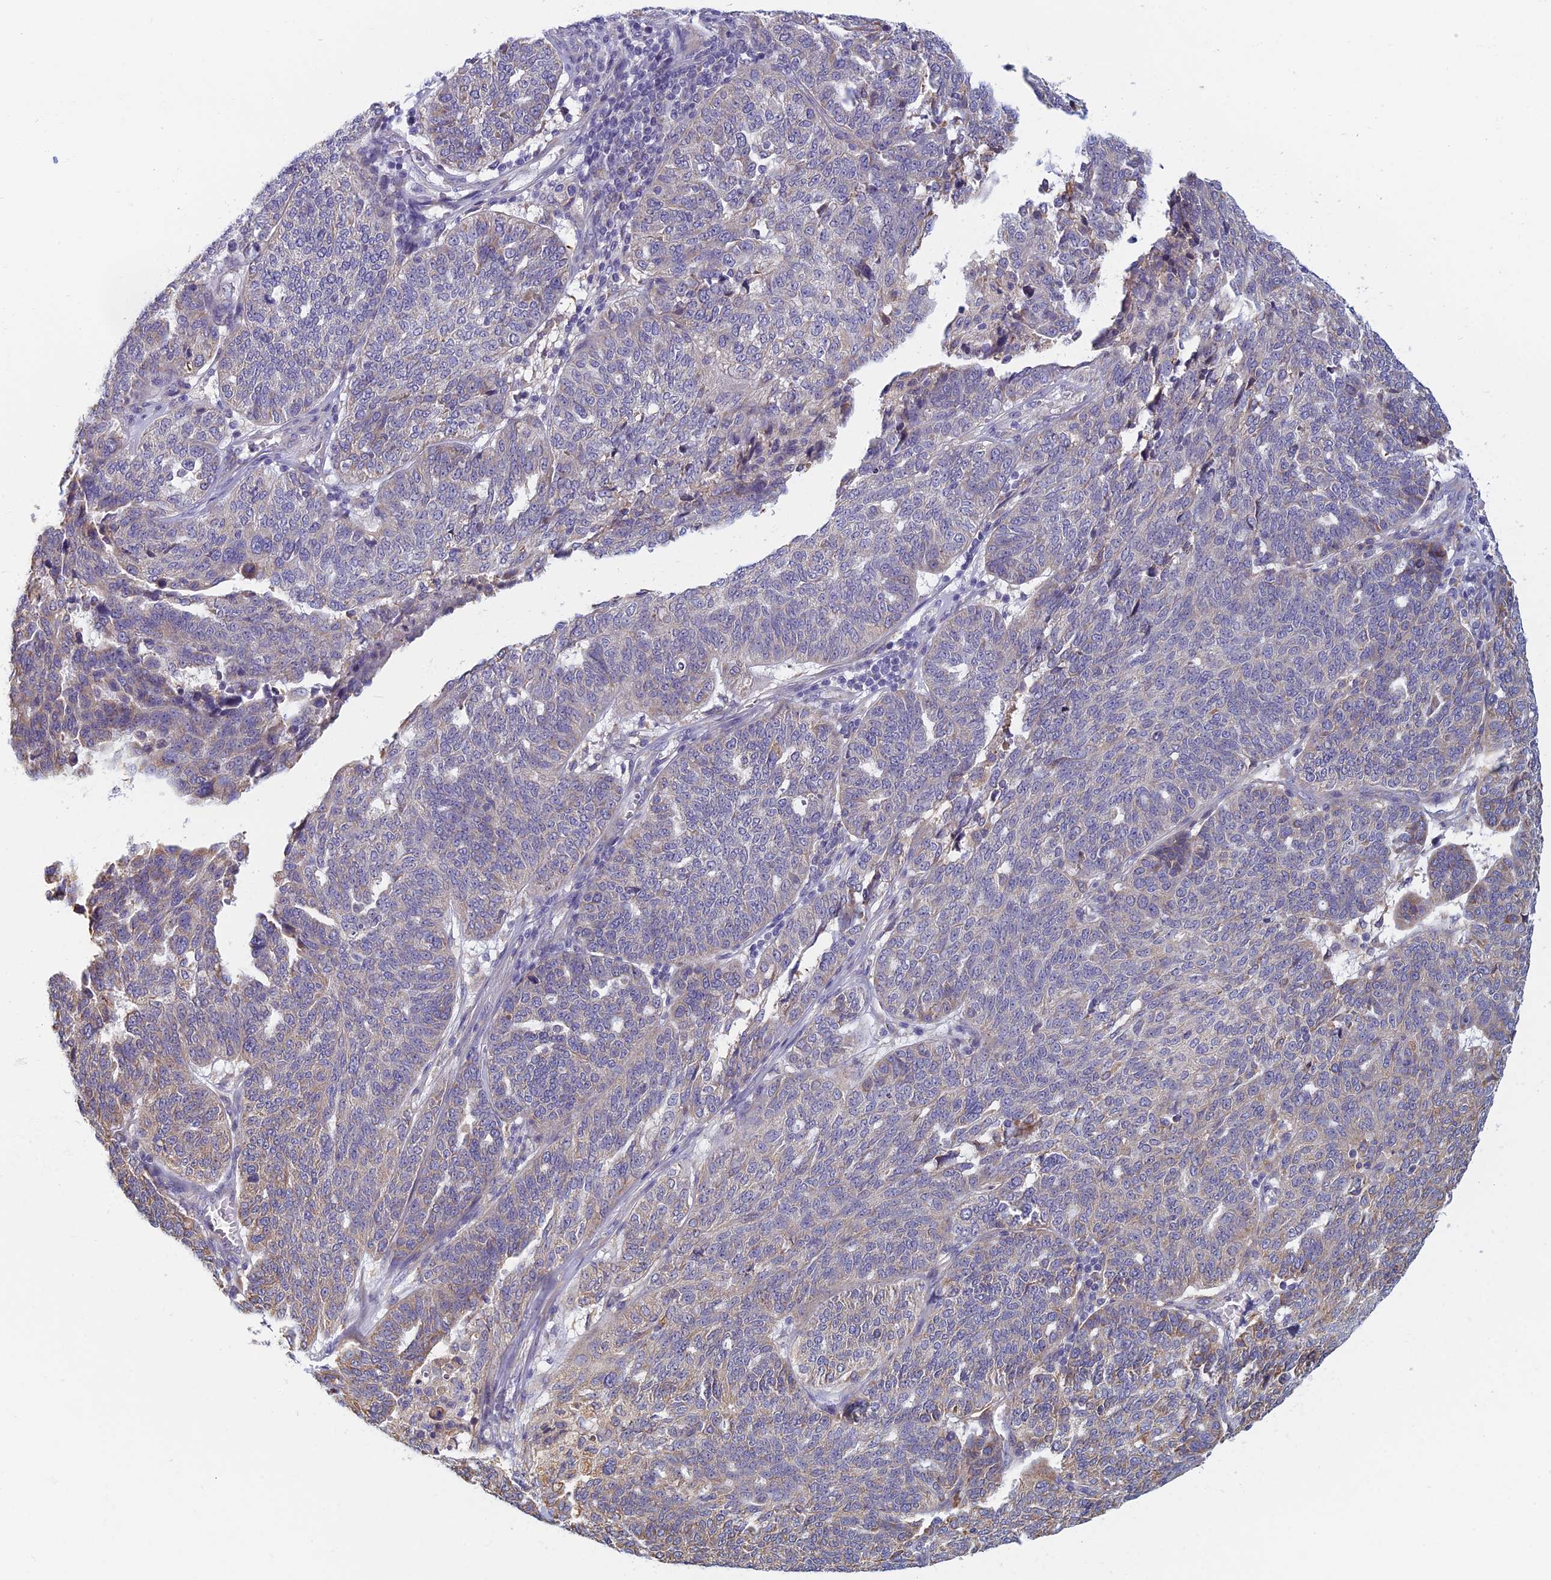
{"staining": {"intensity": "weak", "quantity": "<25%", "location": "cytoplasmic/membranous"}, "tissue": "ovarian cancer", "cell_type": "Tumor cells", "image_type": "cancer", "snomed": [{"axis": "morphology", "description": "Cystadenocarcinoma, serous, NOS"}, {"axis": "topography", "description": "Ovary"}], "caption": "Immunohistochemistry of human ovarian serous cystadenocarcinoma shows no expression in tumor cells. The staining was performed using DAB (3,3'-diaminobenzidine) to visualize the protein expression in brown, while the nuclei were stained in blue with hematoxylin (Magnification: 20x).", "gene": "DDX51", "patient": {"sex": "female", "age": 59}}